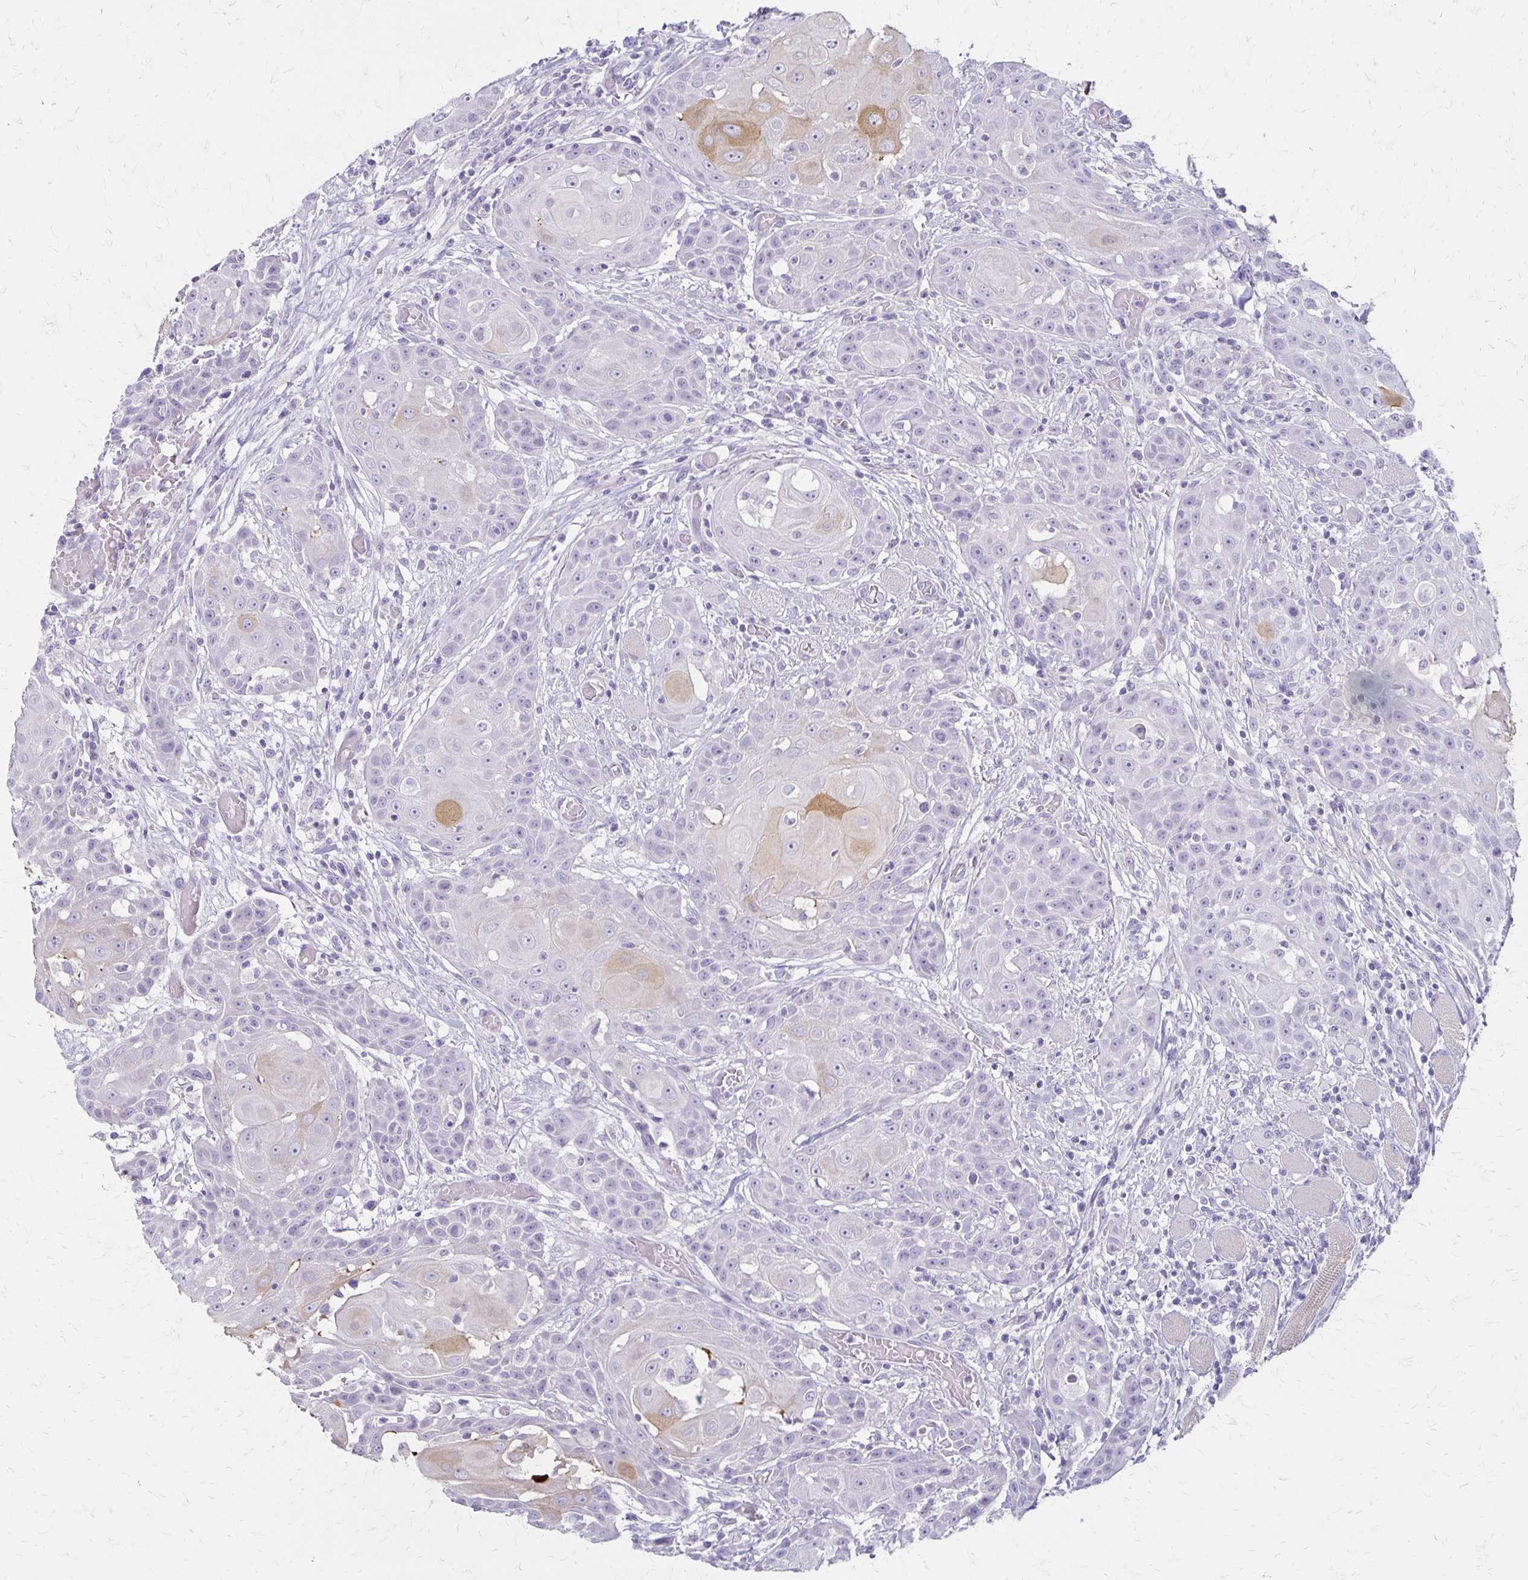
{"staining": {"intensity": "negative", "quantity": "none", "location": "none"}, "tissue": "head and neck cancer", "cell_type": "Tumor cells", "image_type": "cancer", "snomed": [{"axis": "morphology", "description": "Normal tissue, NOS"}, {"axis": "morphology", "description": "Squamous cell carcinoma, NOS"}, {"axis": "topography", "description": "Oral tissue"}, {"axis": "topography", "description": "Head-Neck"}], "caption": "The micrograph reveals no staining of tumor cells in head and neck cancer (squamous cell carcinoma).", "gene": "IVL", "patient": {"sex": "female", "age": 55}}